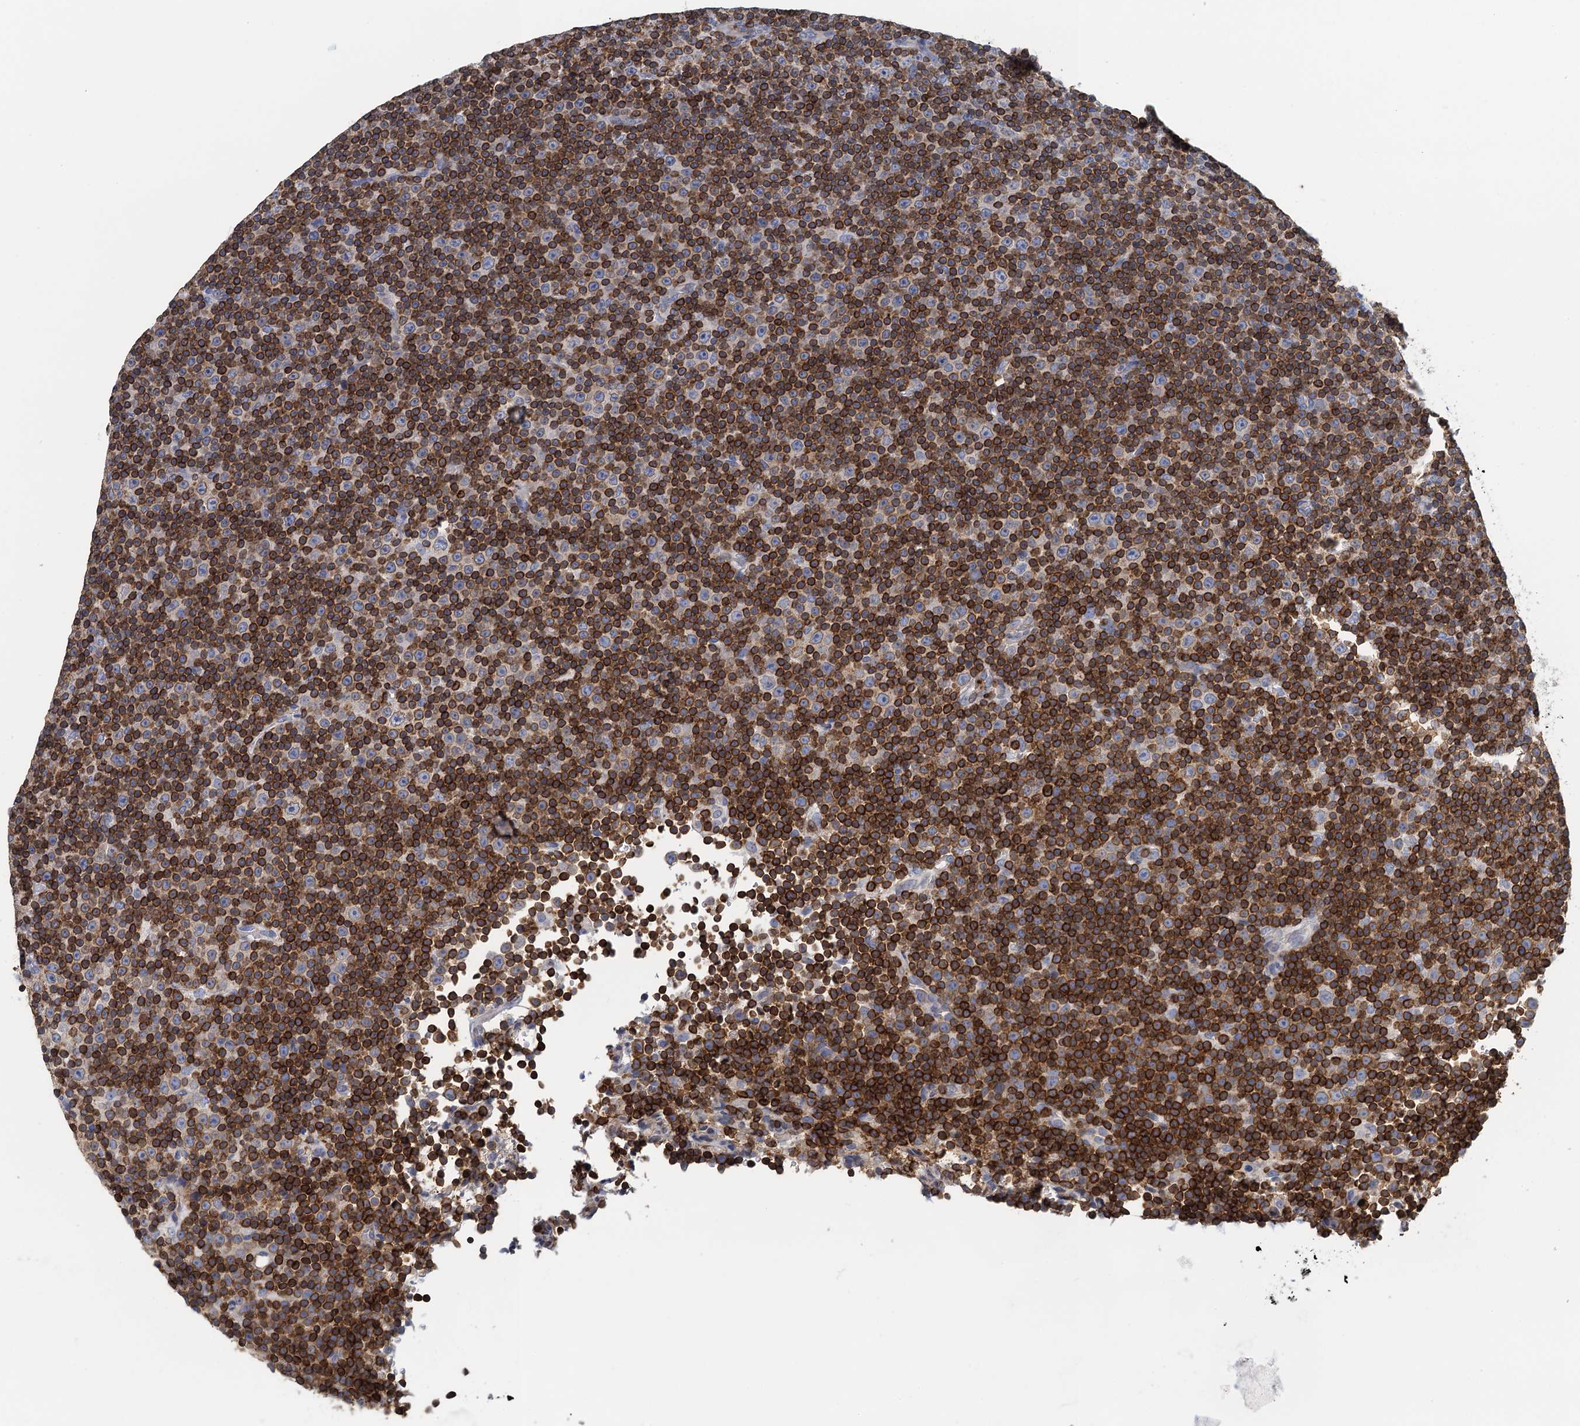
{"staining": {"intensity": "strong", "quantity": ">75%", "location": "cytoplasmic/membranous"}, "tissue": "lymphoma", "cell_type": "Tumor cells", "image_type": "cancer", "snomed": [{"axis": "morphology", "description": "Malignant lymphoma, non-Hodgkin's type, Low grade"}, {"axis": "topography", "description": "Lymph node"}], "caption": "The immunohistochemical stain shows strong cytoplasmic/membranous expression in tumor cells of low-grade malignant lymphoma, non-Hodgkin's type tissue. The protein is shown in brown color, while the nuclei are stained blue.", "gene": "TRAF3IP3", "patient": {"sex": "female", "age": 67}}